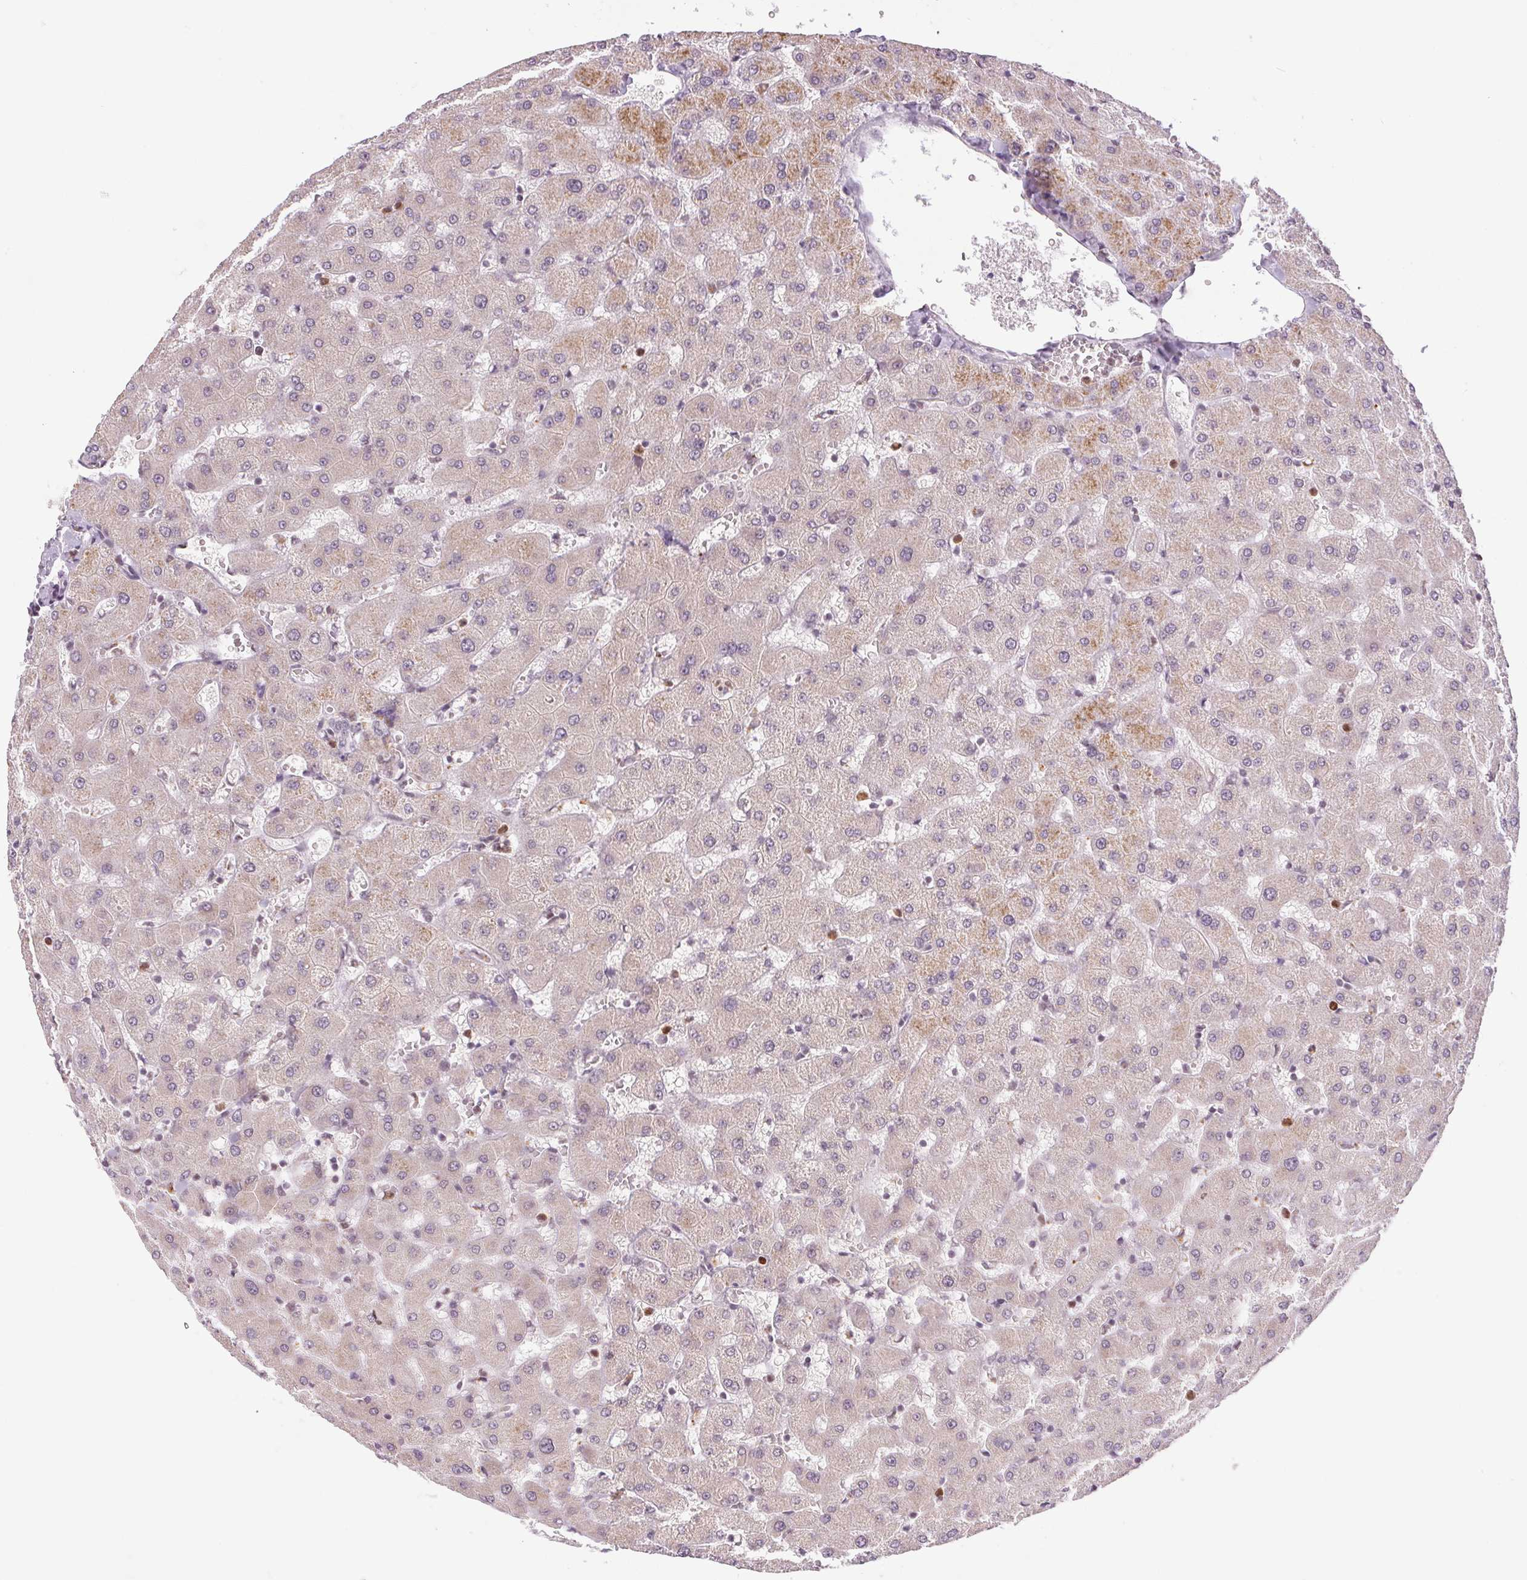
{"staining": {"intensity": "negative", "quantity": "none", "location": "none"}, "tissue": "liver", "cell_type": "Cholangiocytes", "image_type": "normal", "snomed": [{"axis": "morphology", "description": "Normal tissue, NOS"}, {"axis": "topography", "description": "Liver"}], "caption": "Immunohistochemical staining of normal liver reveals no significant expression in cholangiocytes. (Brightfield microscopy of DAB (3,3'-diaminobenzidine) immunohistochemistry at high magnification).", "gene": "SMIM6", "patient": {"sex": "female", "age": 63}}